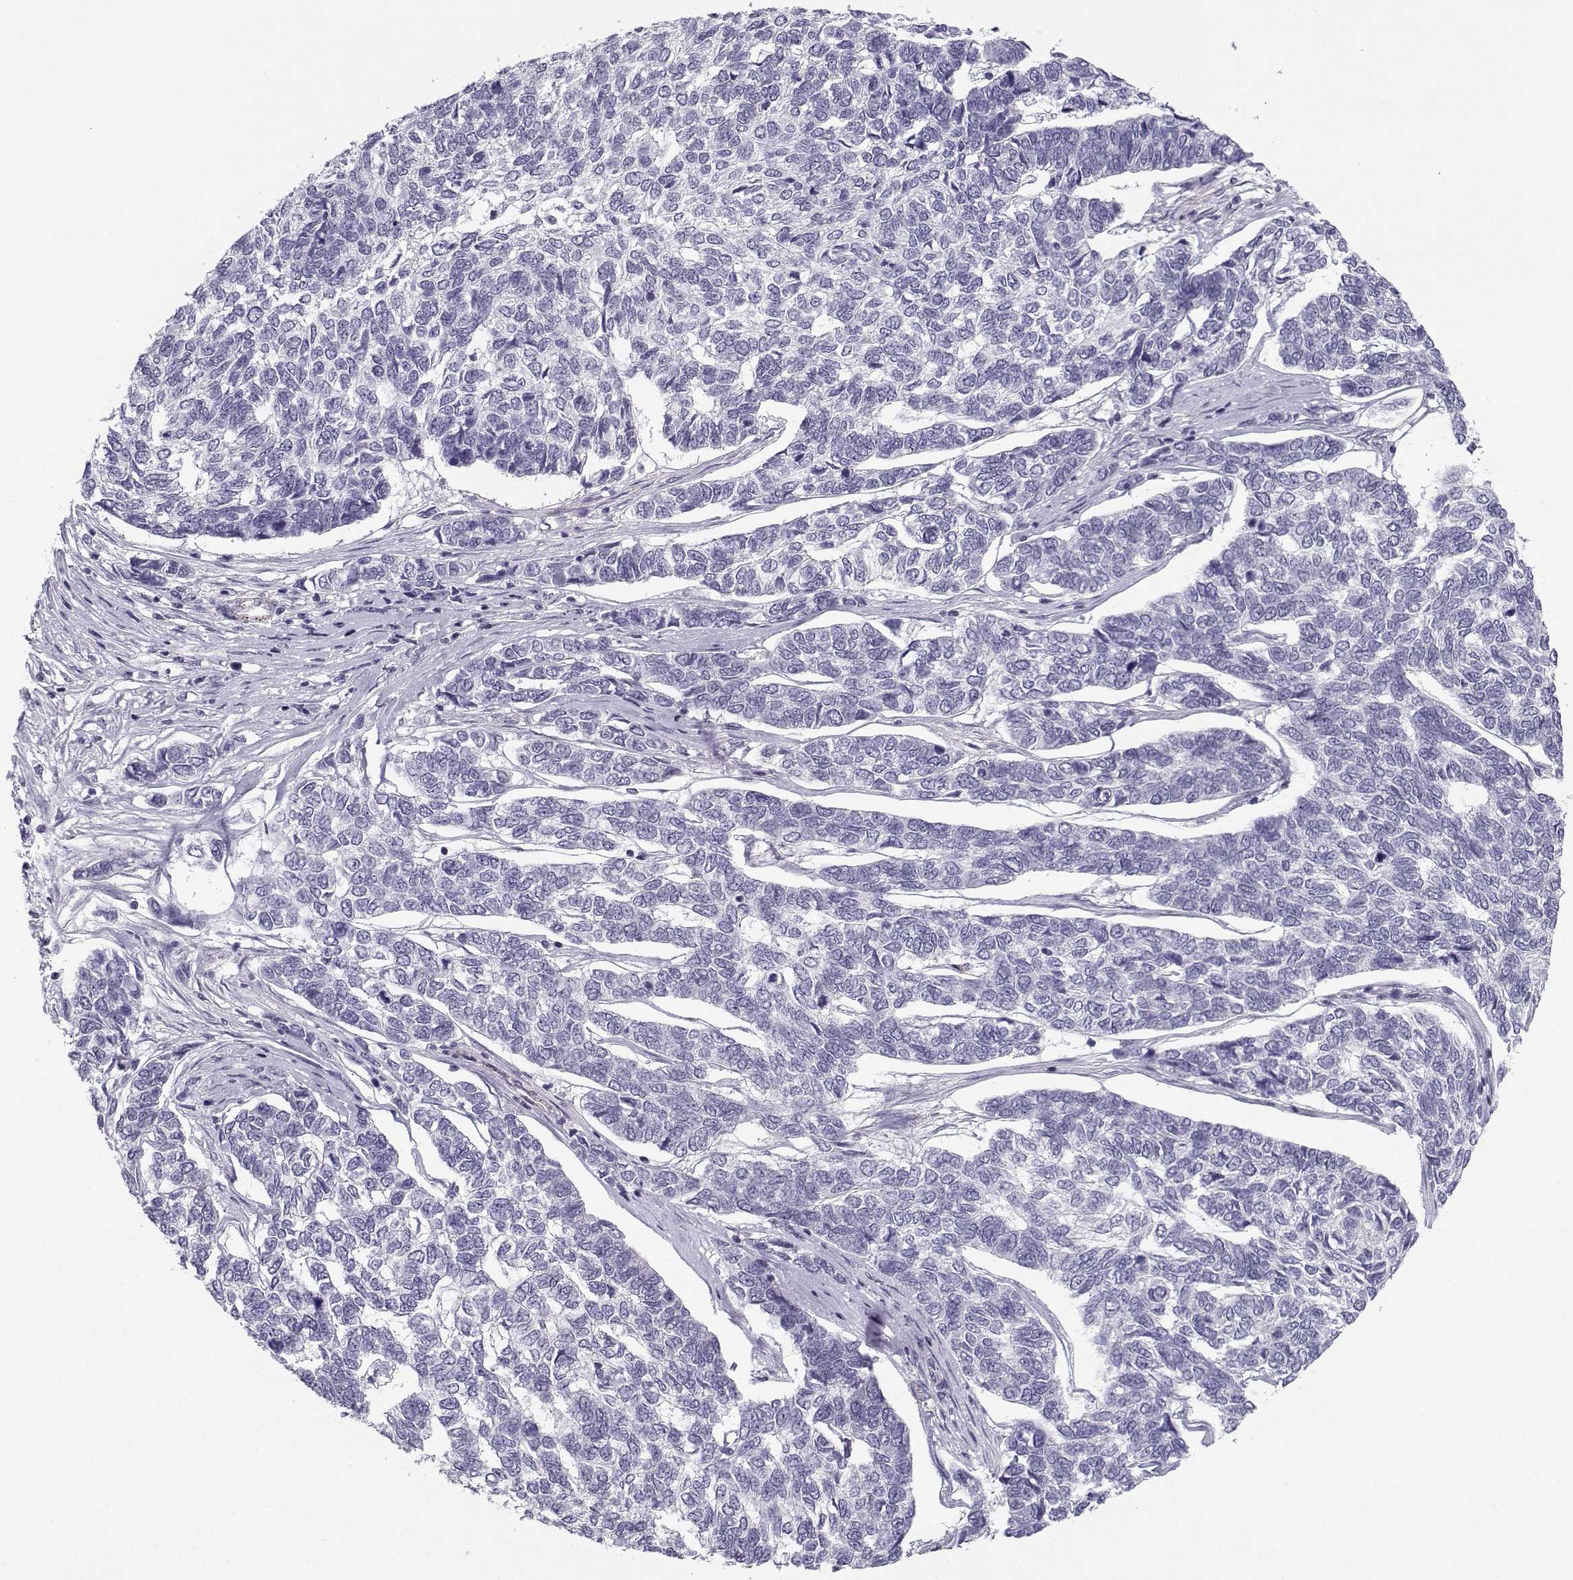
{"staining": {"intensity": "negative", "quantity": "none", "location": "none"}, "tissue": "skin cancer", "cell_type": "Tumor cells", "image_type": "cancer", "snomed": [{"axis": "morphology", "description": "Basal cell carcinoma"}, {"axis": "topography", "description": "Skin"}], "caption": "Skin cancer (basal cell carcinoma) was stained to show a protein in brown. There is no significant staining in tumor cells. Brightfield microscopy of immunohistochemistry (IHC) stained with DAB (3,3'-diaminobenzidine) (brown) and hematoxylin (blue), captured at high magnification.", "gene": "MYO1A", "patient": {"sex": "female", "age": 65}}